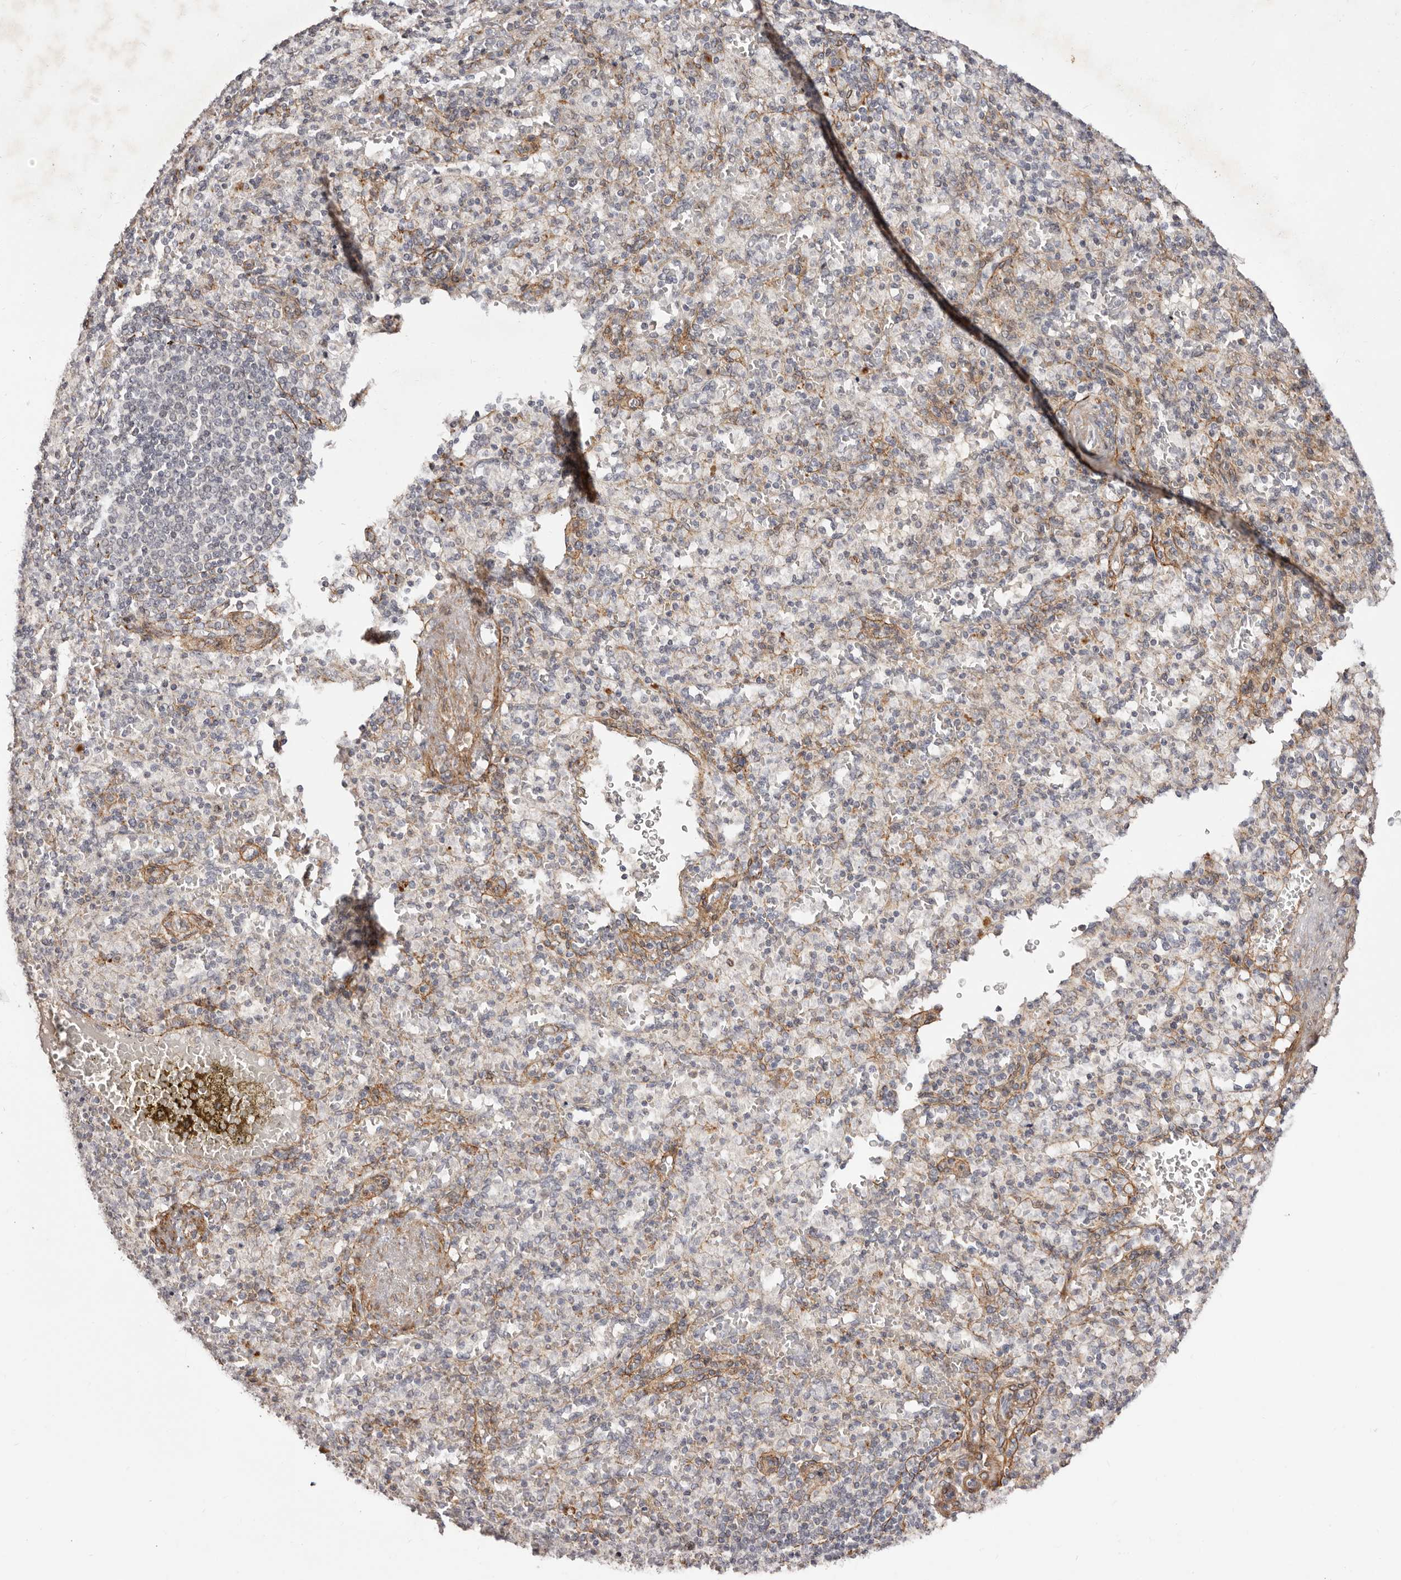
{"staining": {"intensity": "negative", "quantity": "none", "location": "none"}, "tissue": "spleen", "cell_type": "Cells in red pulp", "image_type": "normal", "snomed": [{"axis": "morphology", "description": "Normal tissue, NOS"}, {"axis": "topography", "description": "Spleen"}], "caption": "Cells in red pulp are negative for protein expression in unremarkable human spleen. (DAB IHC, high magnification).", "gene": "MICAL2", "patient": {"sex": "female", "age": 74}}